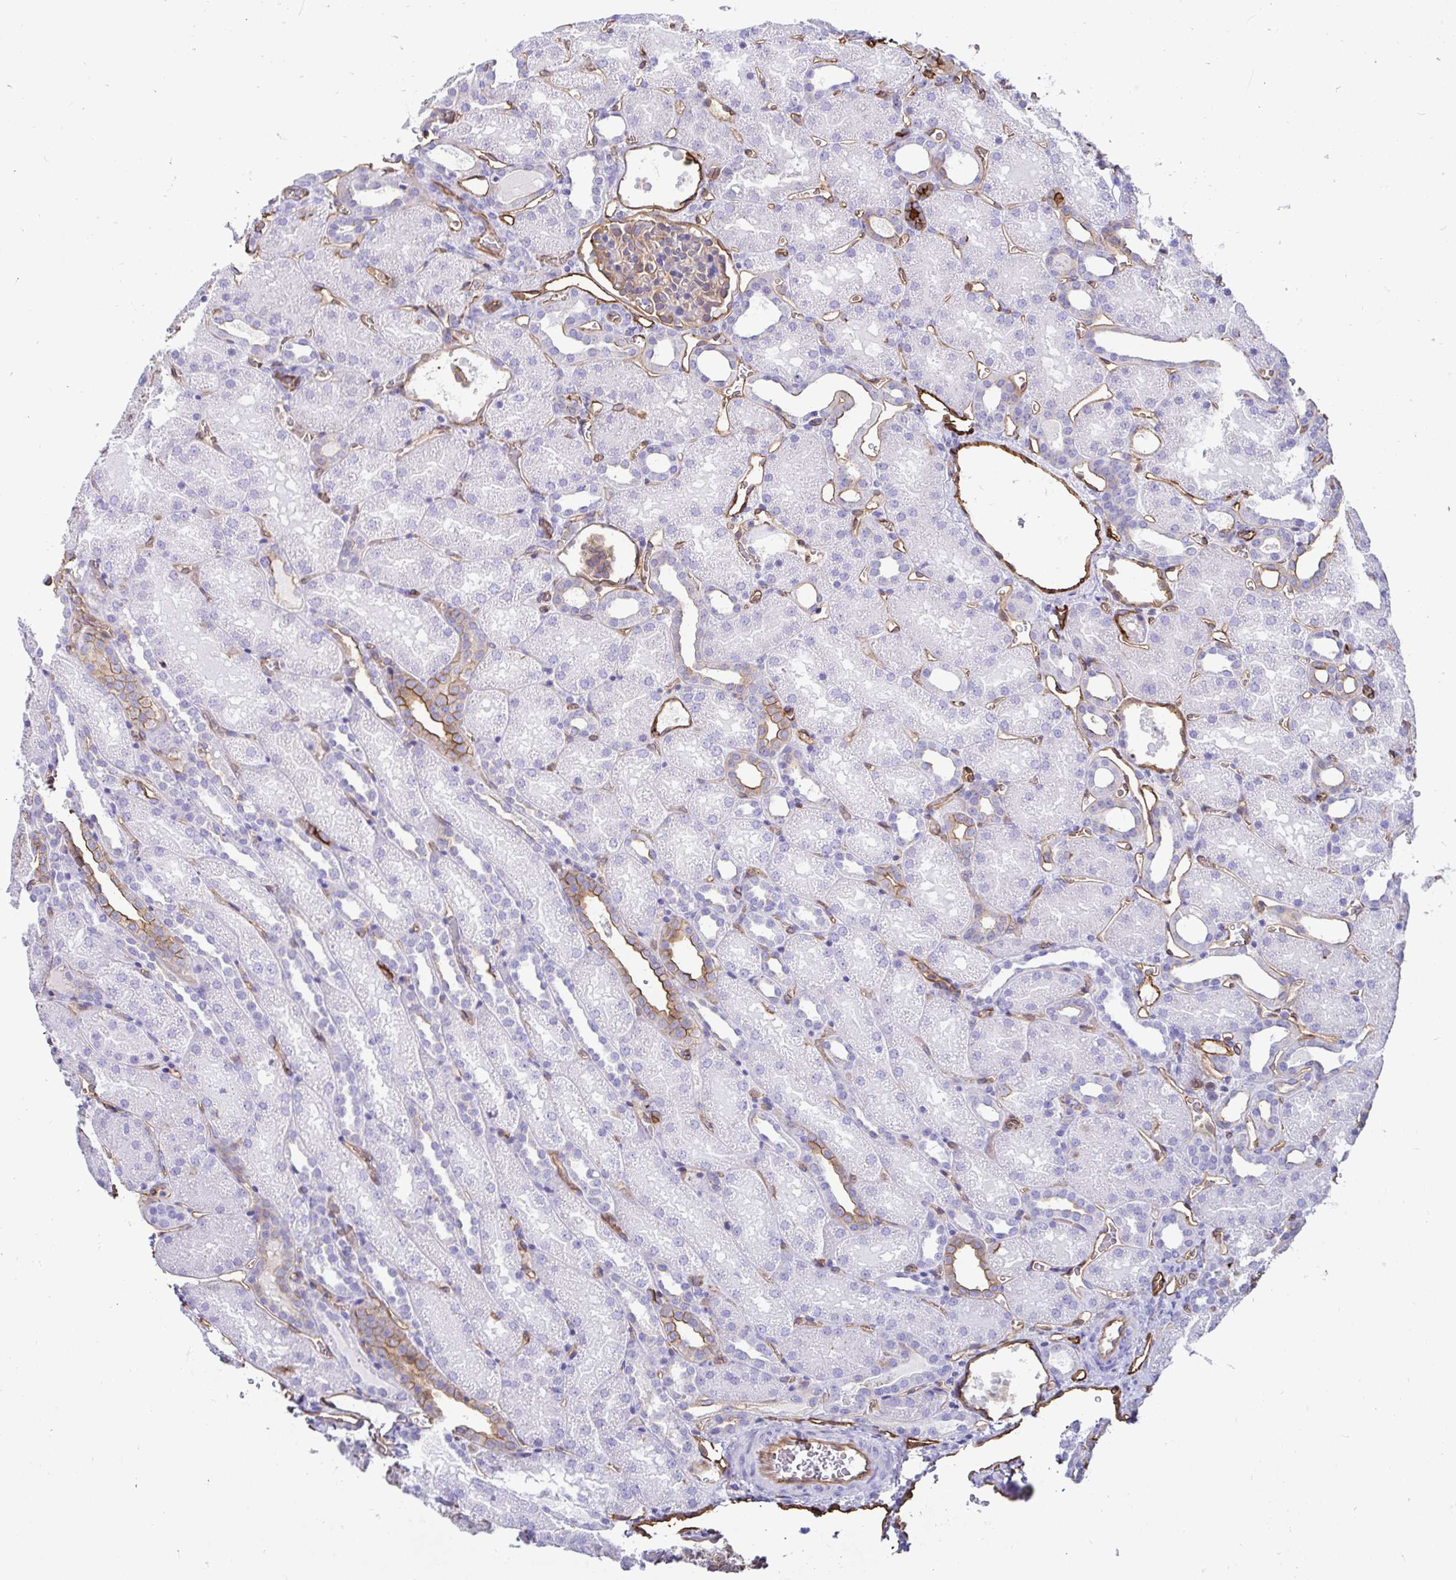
{"staining": {"intensity": "moderate", "quantity": ">75%", "location": "cytoplasmic/membranous"}, "tissue": "kidney", "cell_type": "Cells in glomeruli", "image_type": "normal", "snomed": [{"axis": "morphology", "description": "Normal tissue, NOS"}, {"axis": "topography", "description": "Kidney"}], "caption": "Cells in glomeruli show medium levels of moderate cytoplasmic/membranous staining in approximately >75% of cells in benign human kidney.", "gene": "ANXA2", "patient": {"sex": "male", "age": 2}}